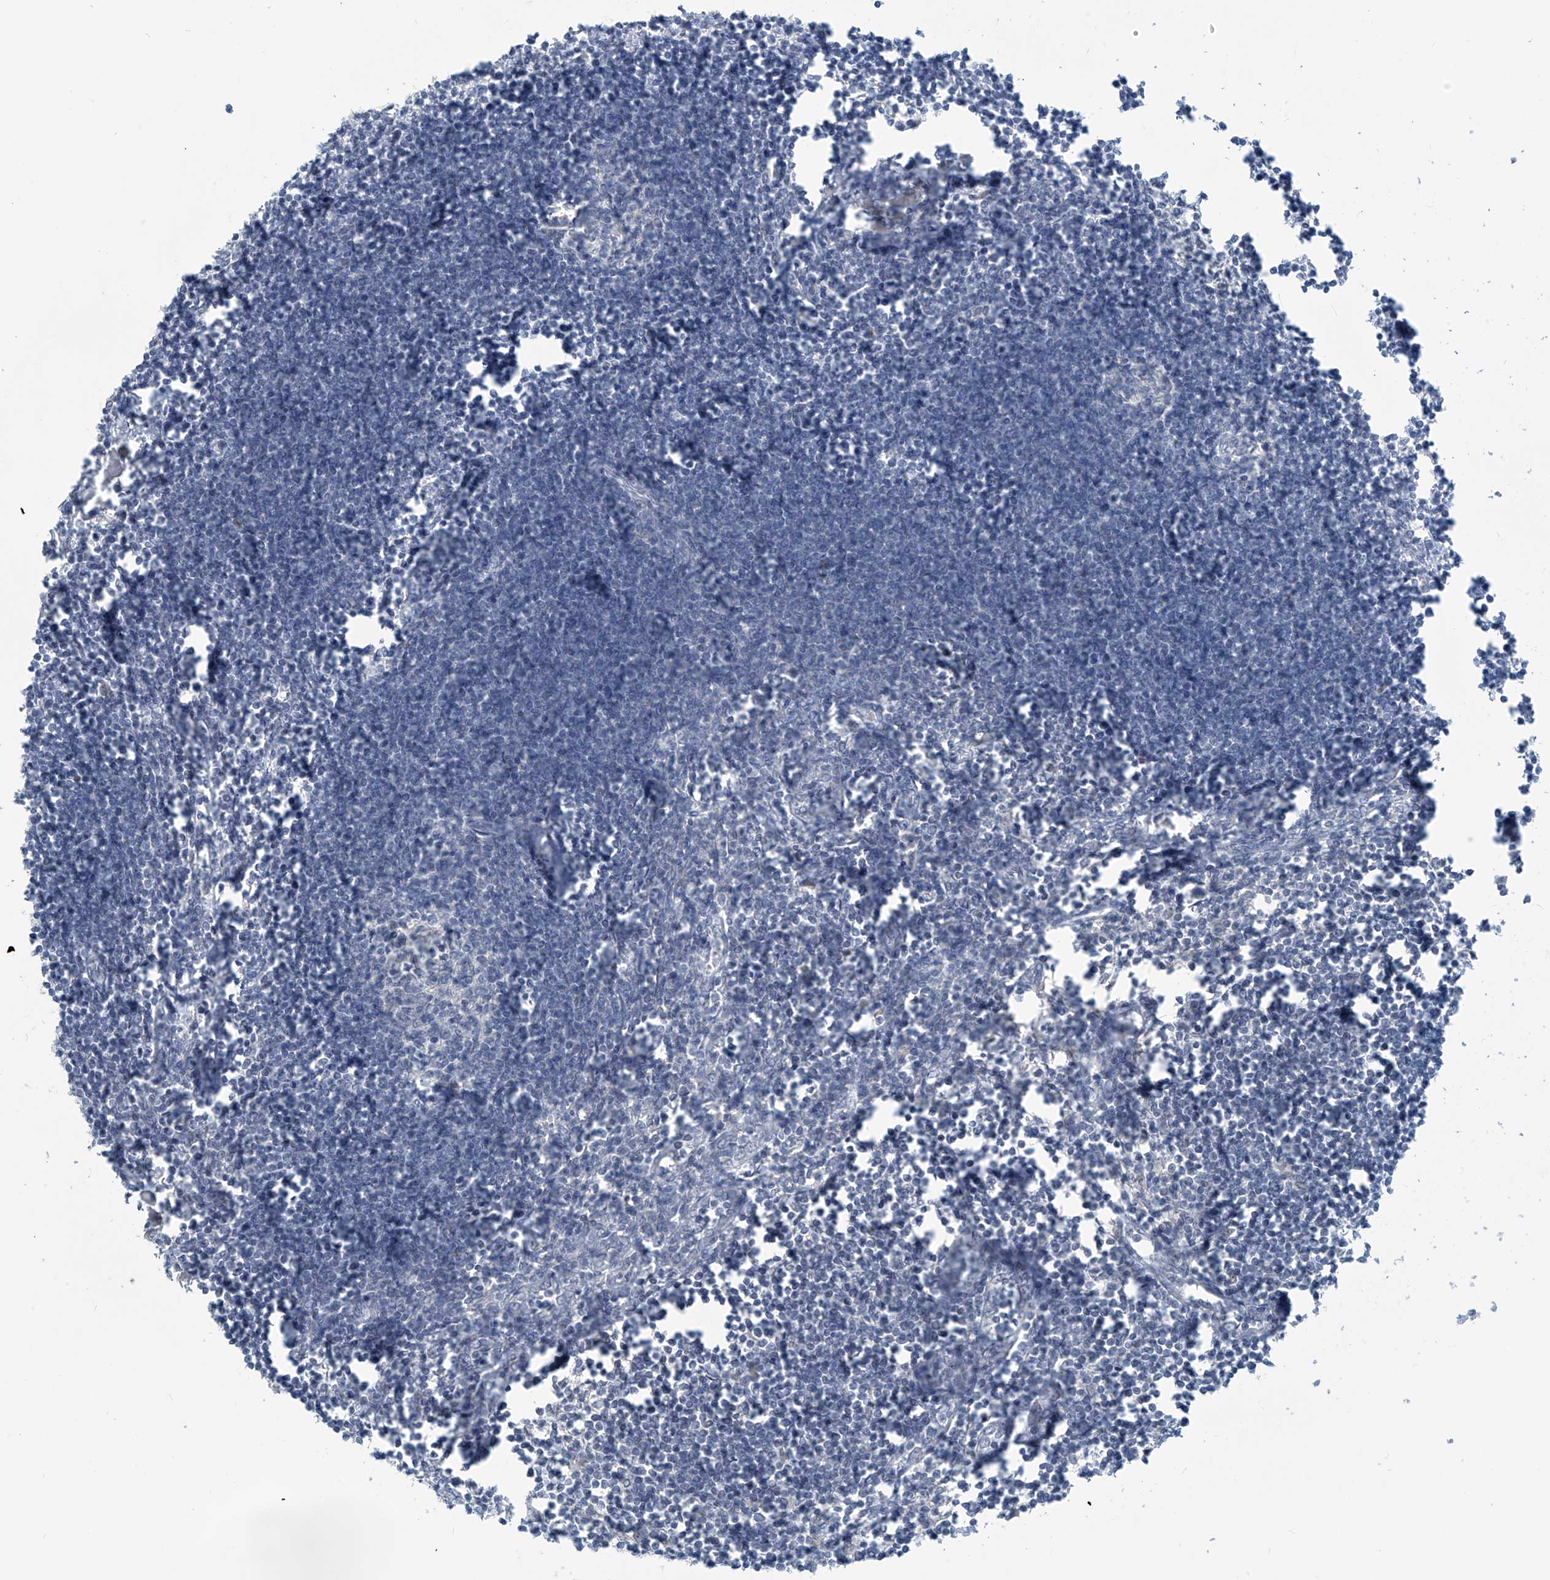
{"staining": {"intensity": "negative", "quantity": "none", "location": "none"}, "tissue": "lymph node", "cell_type": "Germinal center cells", "image_type": "normal", "snomed": [{"axis": "morphology", "description": "Normal tissue, NOS"}, {"axis": "morphology", "description": "Malignant melanoma, Metastatic site"}, {"axis": "topography", "description": "Lymph node"}], "caption": "An immunohistochemistry histopathology image of normal lymph node is shown. There is no staining in germinal center cells of lymph node.", "gene": "METAP1D", "patient": {"sex": "male", "age": 41}}